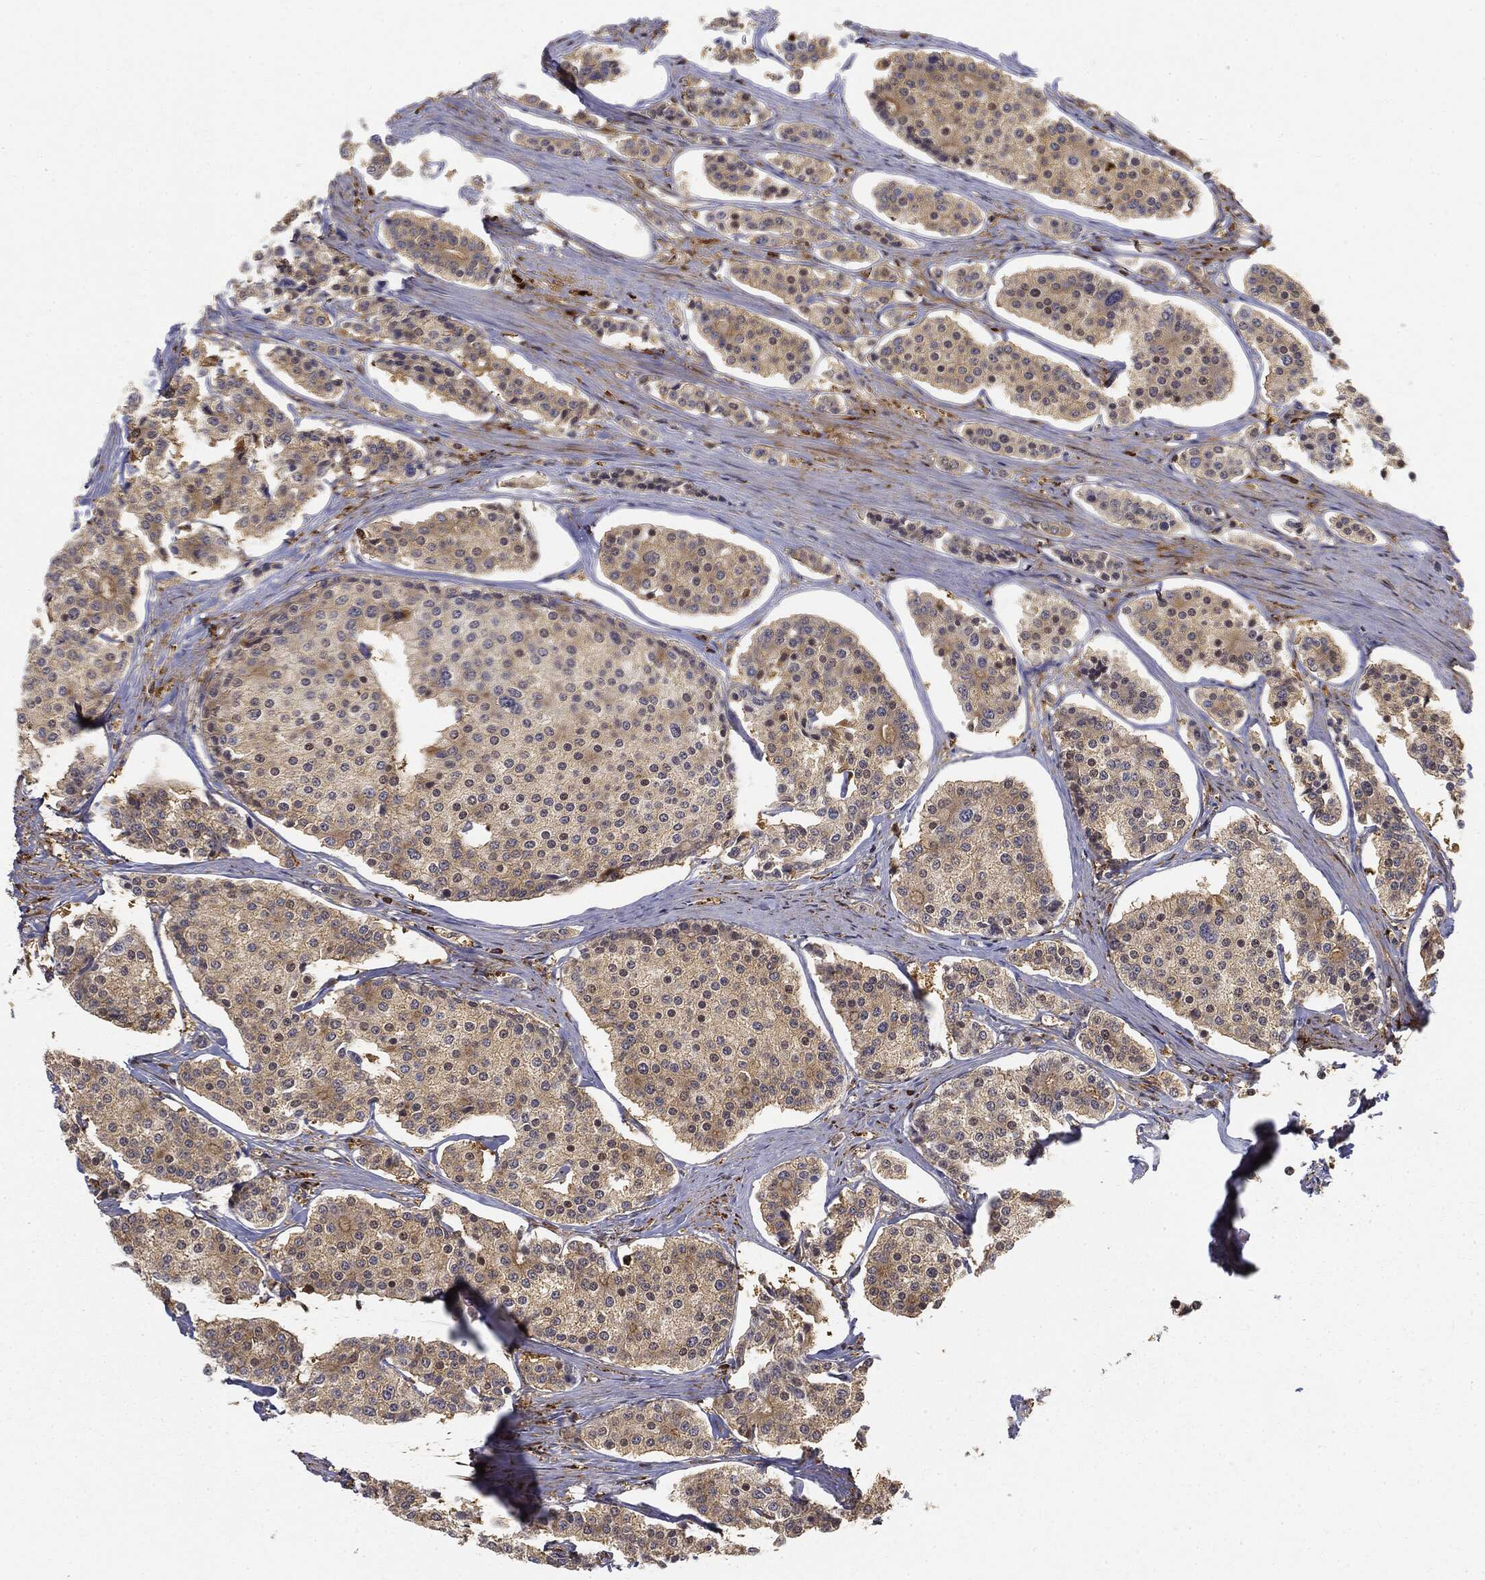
{"staining": {"intensity": "weak", "quantity": "25%-75%", "location": "cytoplasmic/membranous"}, "tissue": "carcinoid", "cell_type": "Tumor cells", "image_type": "cancer", "snomed": [{"axis": "morphology", "description": "Carcinoid, malignant, NOS"}, {"axis": "topography", "description": "Small intestine"}], "caption": "Immunohistochemical staining of human carcinoid shows low levels of weak cytoplasmic/membranous protein expression in about 25%-75% of tumor cells. (DAB IHC with brightfield microscopy, high magnification).", "gene": "WDR1", "patient": {"sex": "female", "age": 65}}